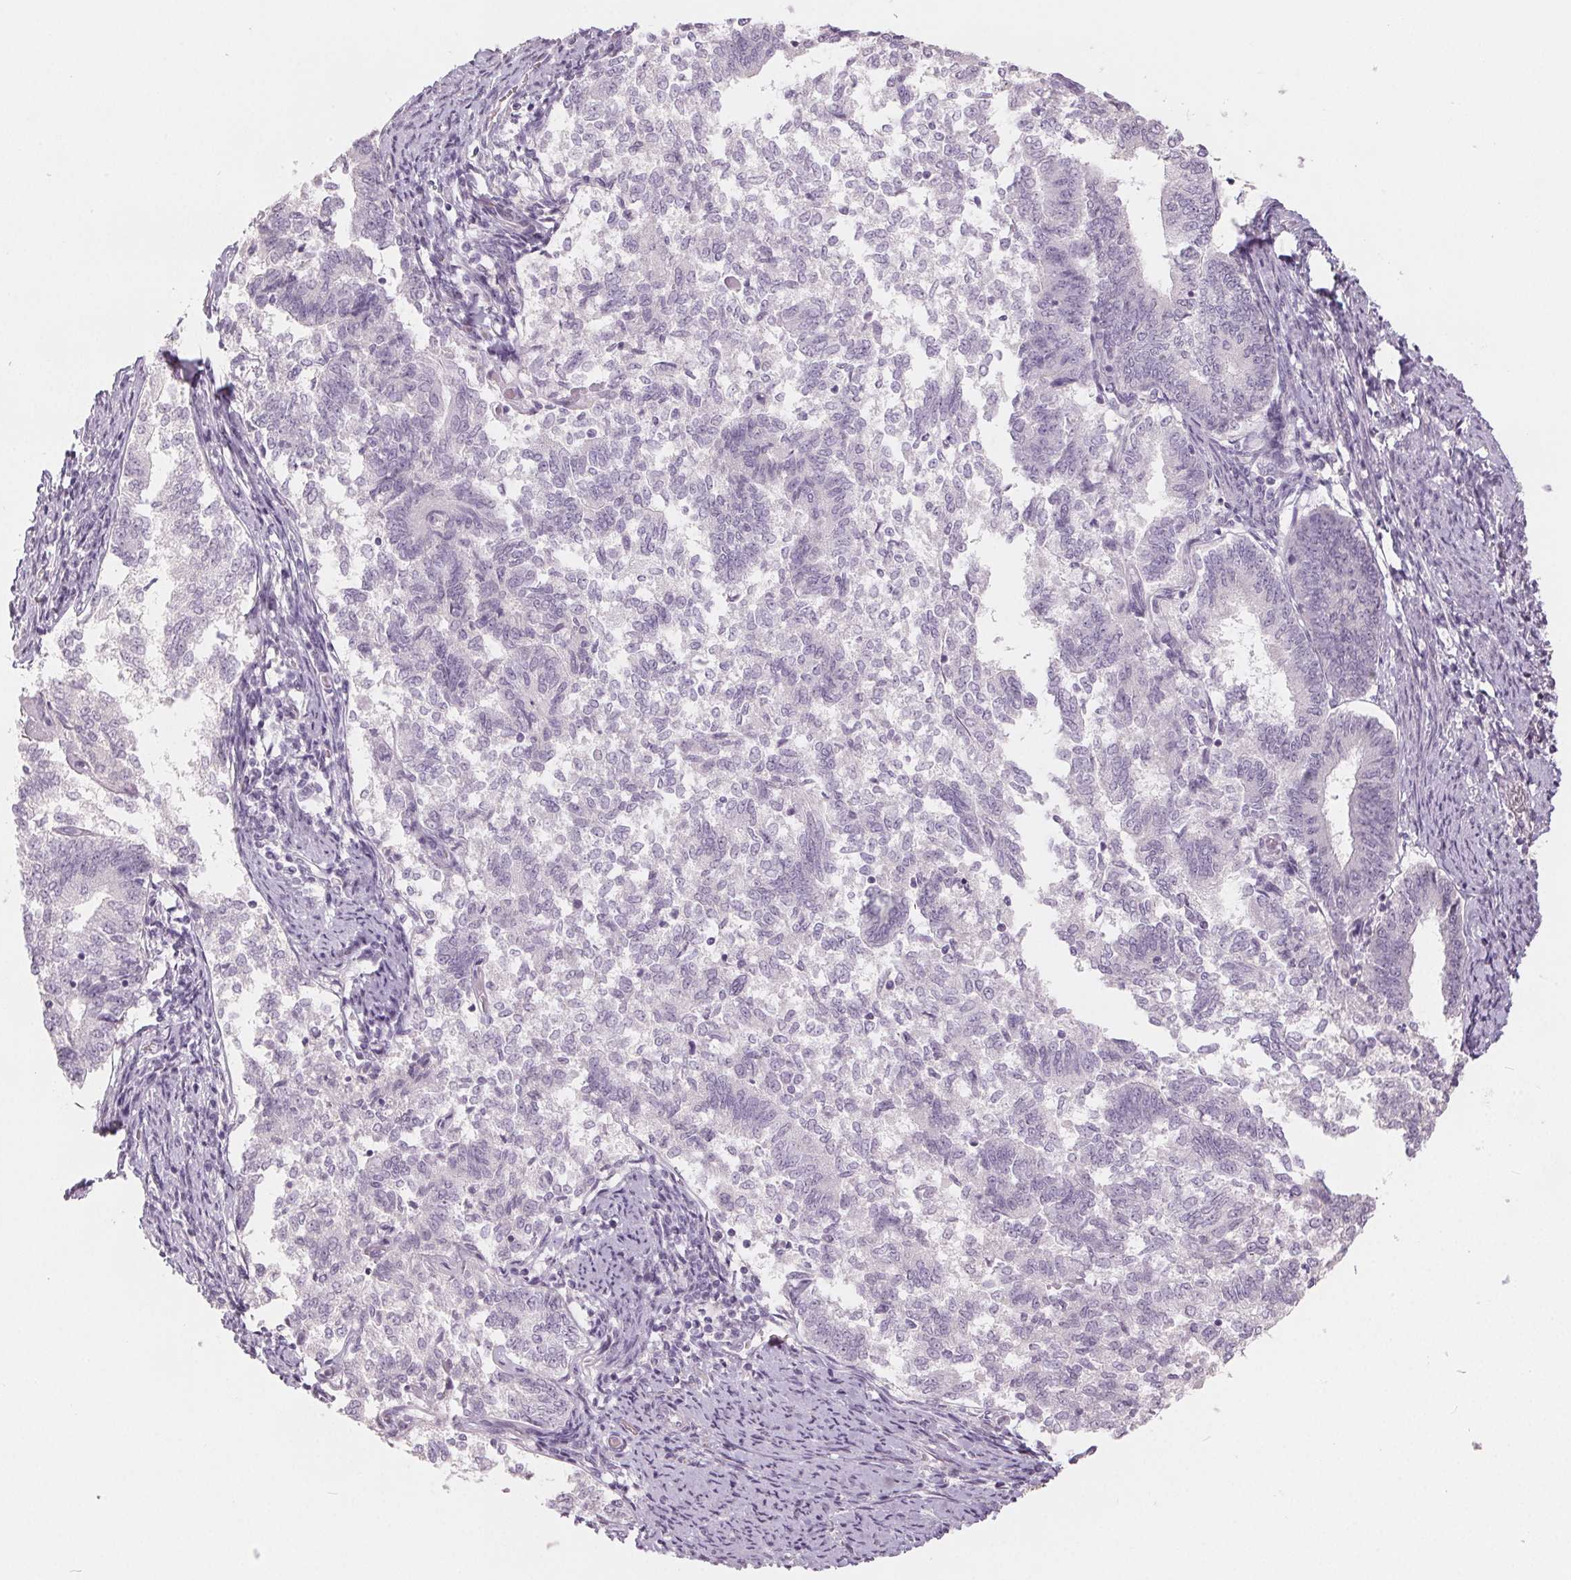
{"staining": {"intensity": "negative", "quantity": "none", "location": "none"}, "tissue": "endometrial cancer", "cell_type": "Tumor cells", "image_type": "cancer", "snomed": [{"axis": "morphology", "description": "Adenocarcinoma, NOS"}, {"axis": "topography", "description": "Endometrium"}], "caption": "IHC of endometrial cancer (adenocarcinoma) reveals no expression in tumor cells. Brightfield microscopy of IHC stained with DAB (brown) and hematoxylin (blue), captured at high magnification.", "gene": "ZBBX", "patient": {"sex": "female", "age": 65}}